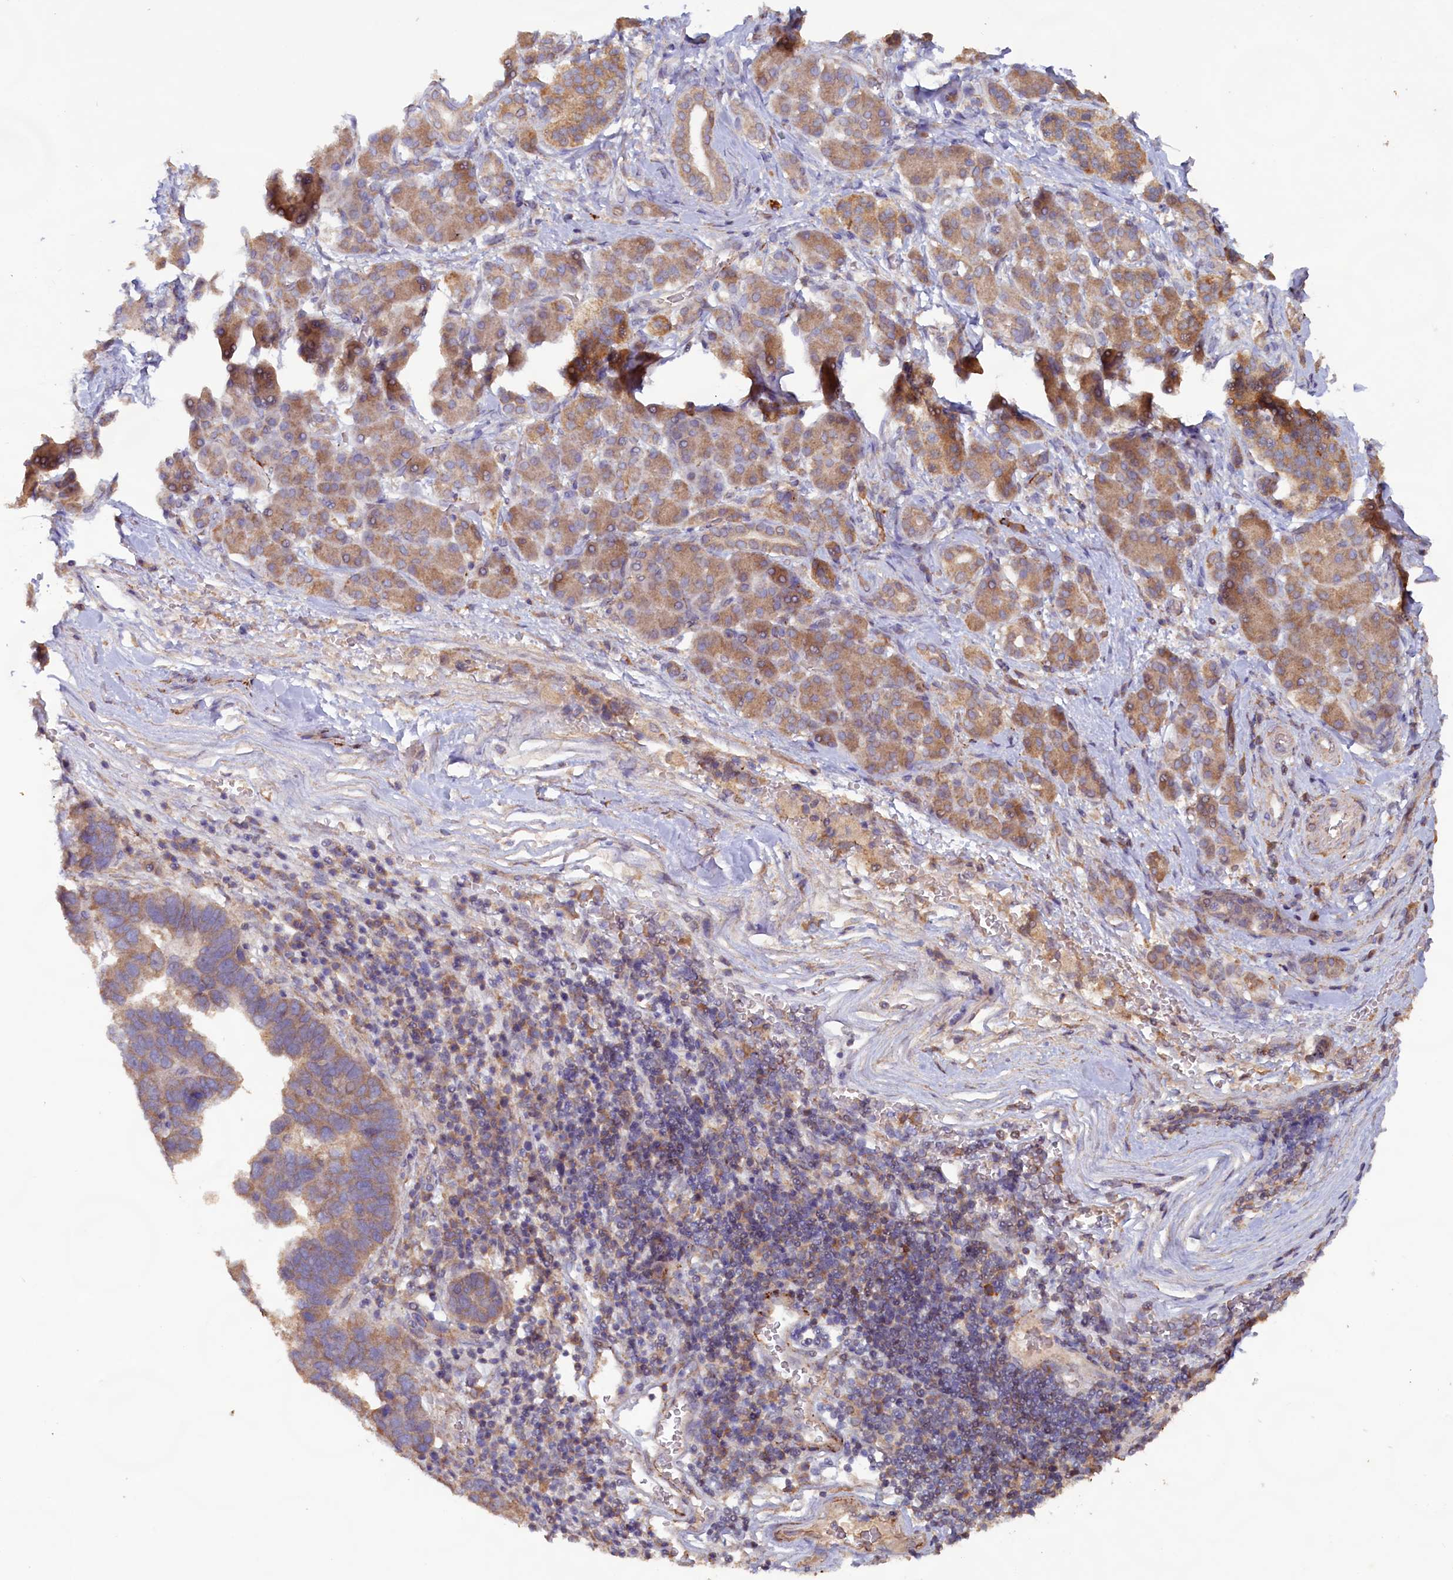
{"staining": {"intensity": "moderate", "quantity": ">75%", "location": "cytoplasmic/membranous"}, "tissue": "pancreatic cancer", "cell_type": "Tumor cells", "image_type": "cancer", "snomed": [{"axis": "morphology", "description": "Adenocarcinoma, NOS"}, {"axis": "topography", "description": "Pancreas"}], "caption": "Adenocarcinoma (pancreatic) stained for a protein demonstrates moderate cytoplasmic/membranous positivity in tumor cells.", "gene": "FUNDC1", "patient": {"sex": "female", "age": 61}}